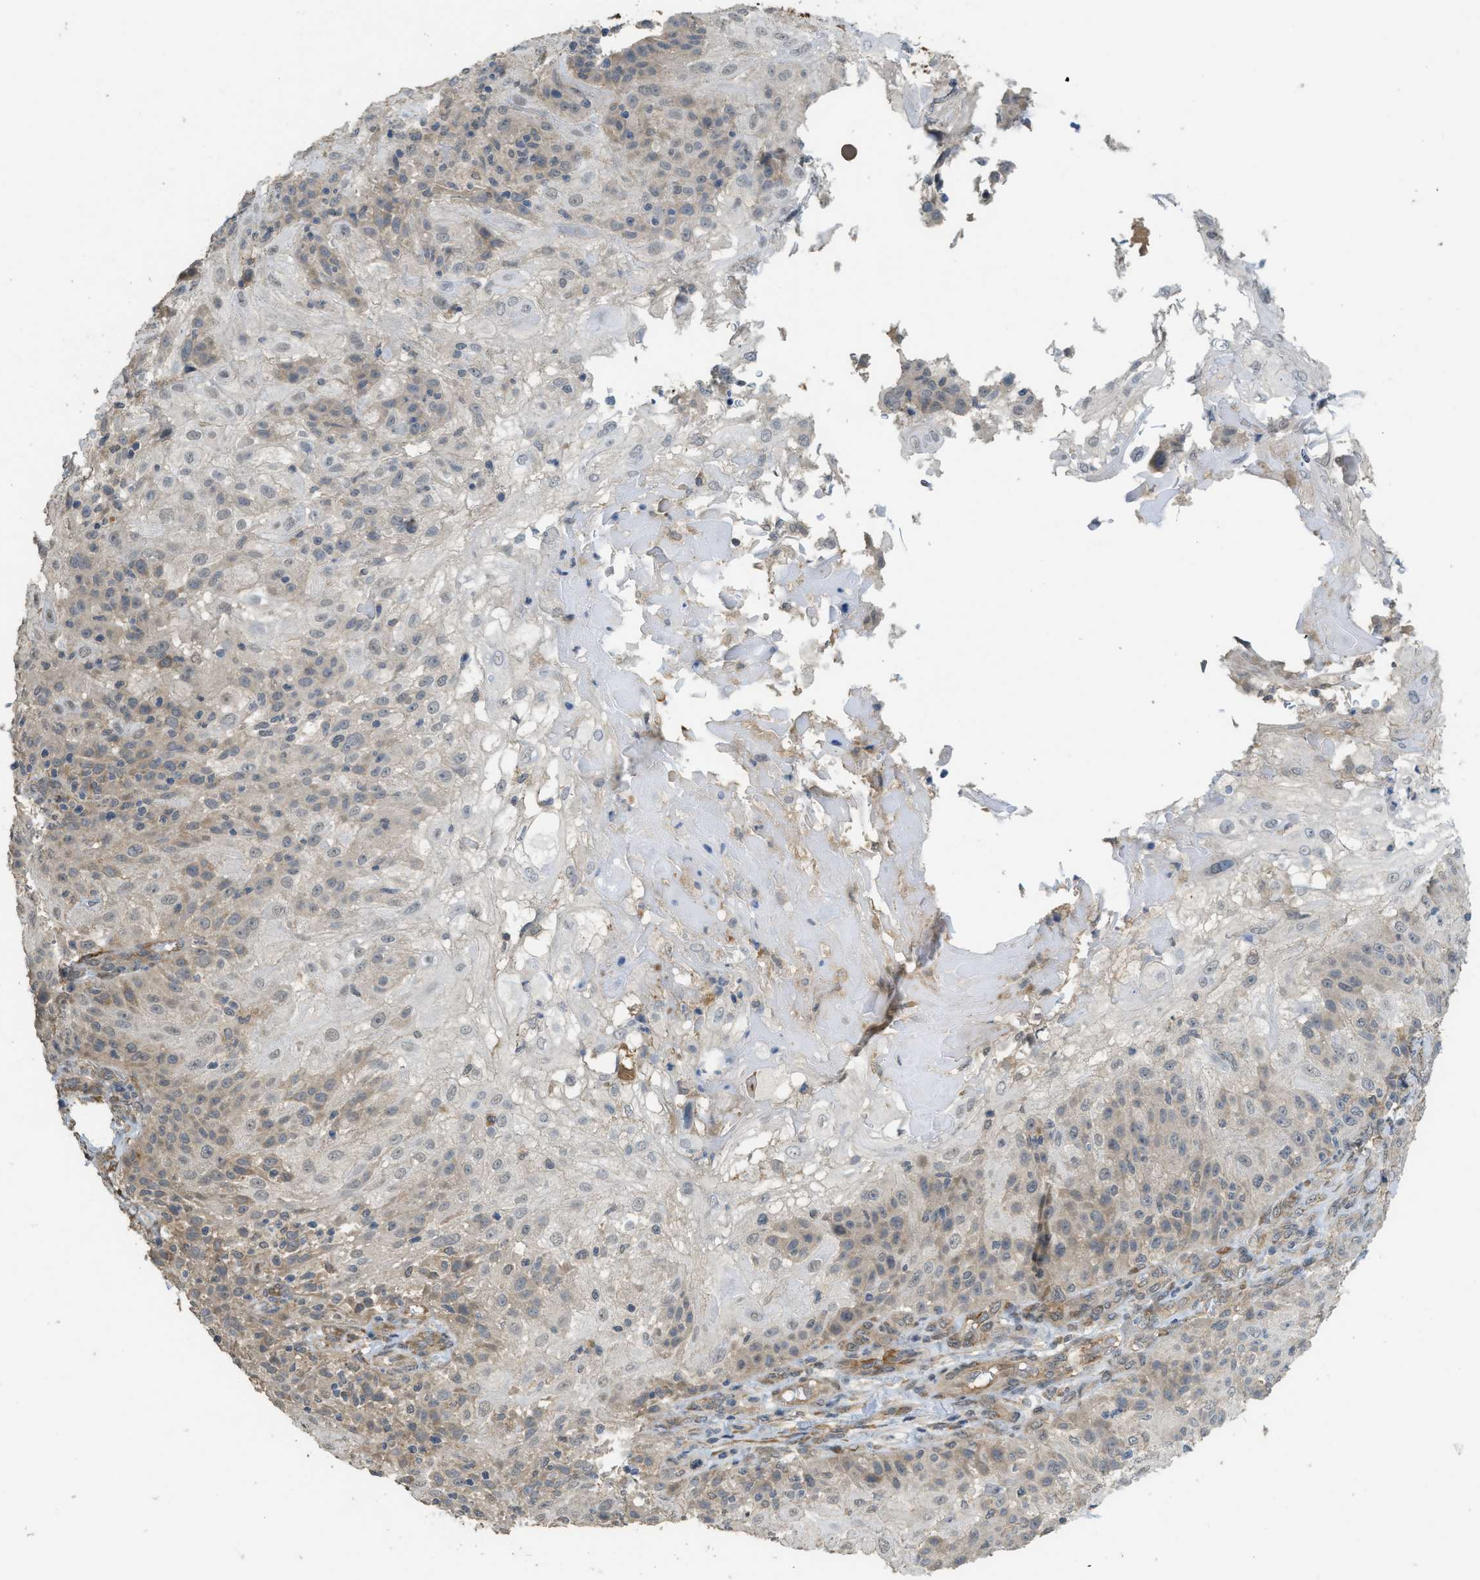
{"staining": {"intensity": "weak", "quantity": "<25%", "location": "cytoplasmic/membranous,nuclear"}, "tissue": "skin cancer", "cell_type": "Tumor cells", "image_type": "cancer", "snomed": [{"axis": "morphology", "description": "Normal tissue, NOS"}, {"axis": "morphology", "description": "Squamous cell carcinoma, NOS"}, {"axis": "topography", "description": "Skin"}], "caption": "This is an immunohistochemistry histopathology image of human squamous cell carcinoma (skin). There is no staining in tumor cells.", "gene": "IGF2BP2", "patient": {"sex": "female", "age": 83}}